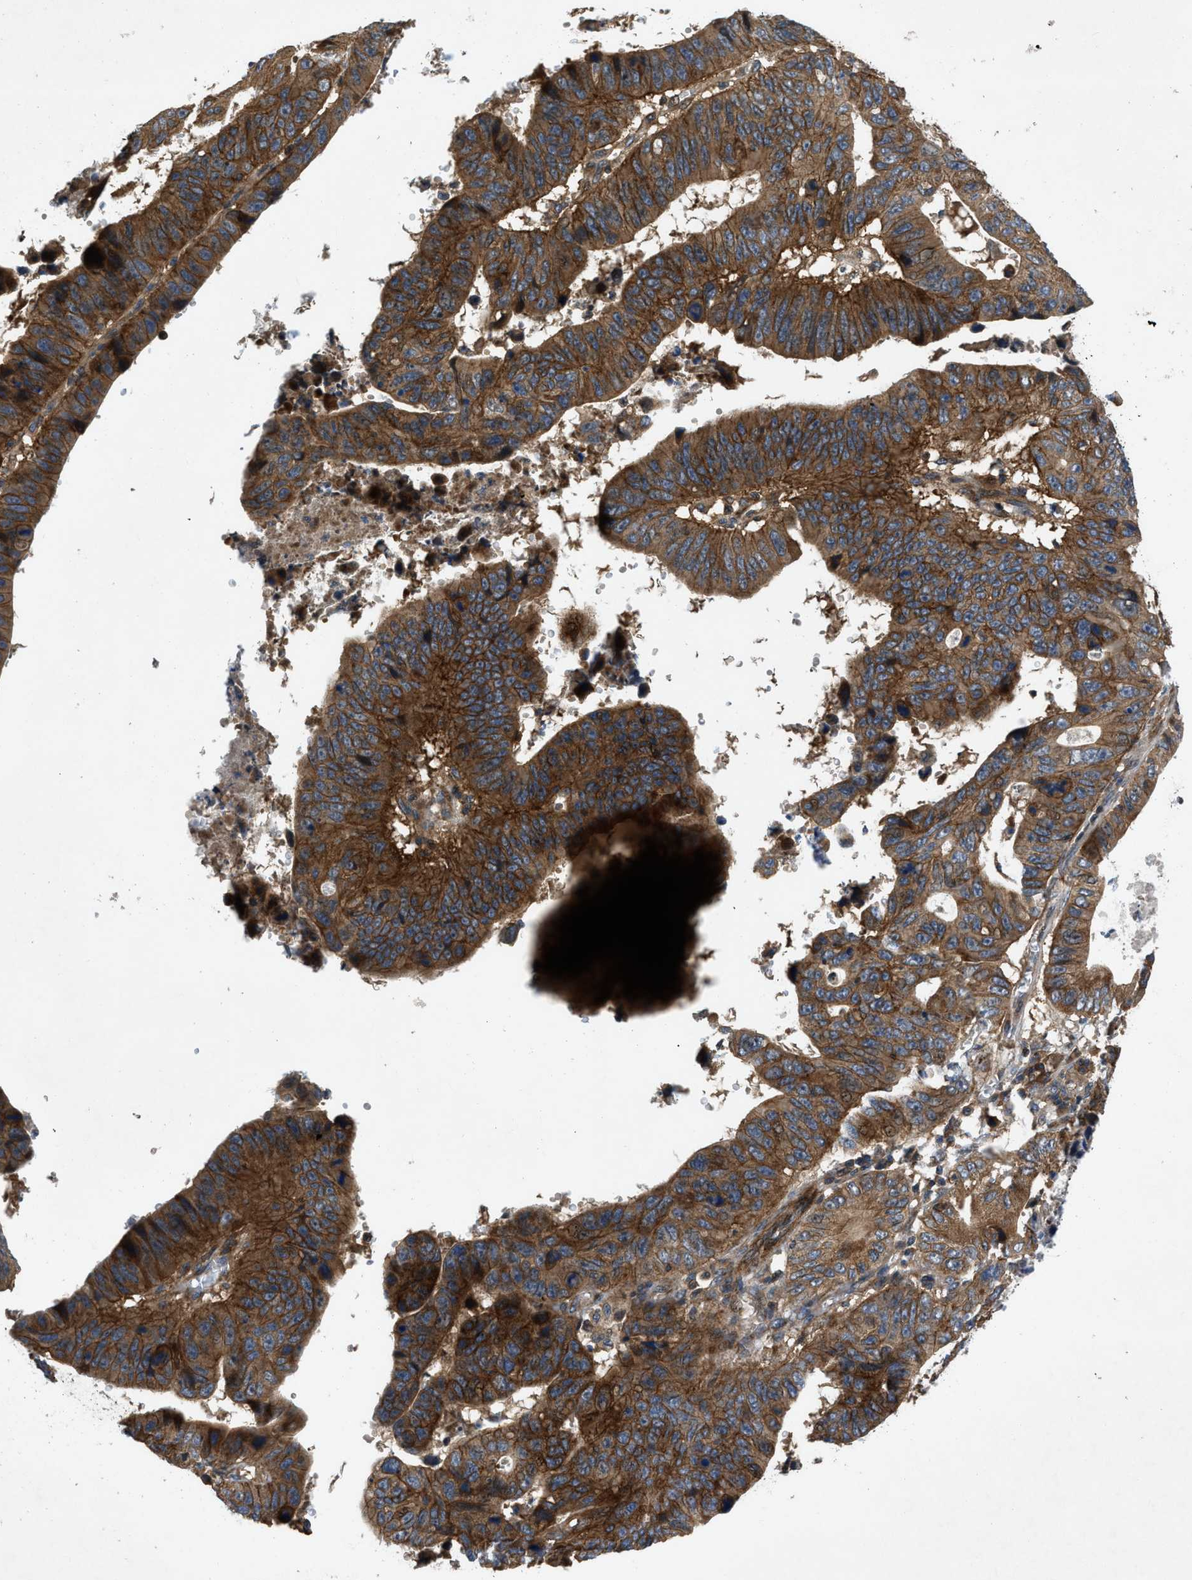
{"staining": {"intensity": "strong", "quantity": ">75%", "location": "cytoplasmic/membranous"}, "tissue": "stomach cancer", "cell_type": "Tumor cells", "image_type": "cancer", "snomed": [{"axis": "morphology", "description": "Adenocarcinoma, NOS"}, {"axis": "topography", "description": "Stomach"}], "caption": "About >75% of tumor cells in human adenocarcinoma (stomach) demonstrate strong cytoplasmic/membranous protein staining as visualized by brown immunohistochemical staining.", "gene": "CNNM3", "patient": {"sex": "male", "age": 59}}